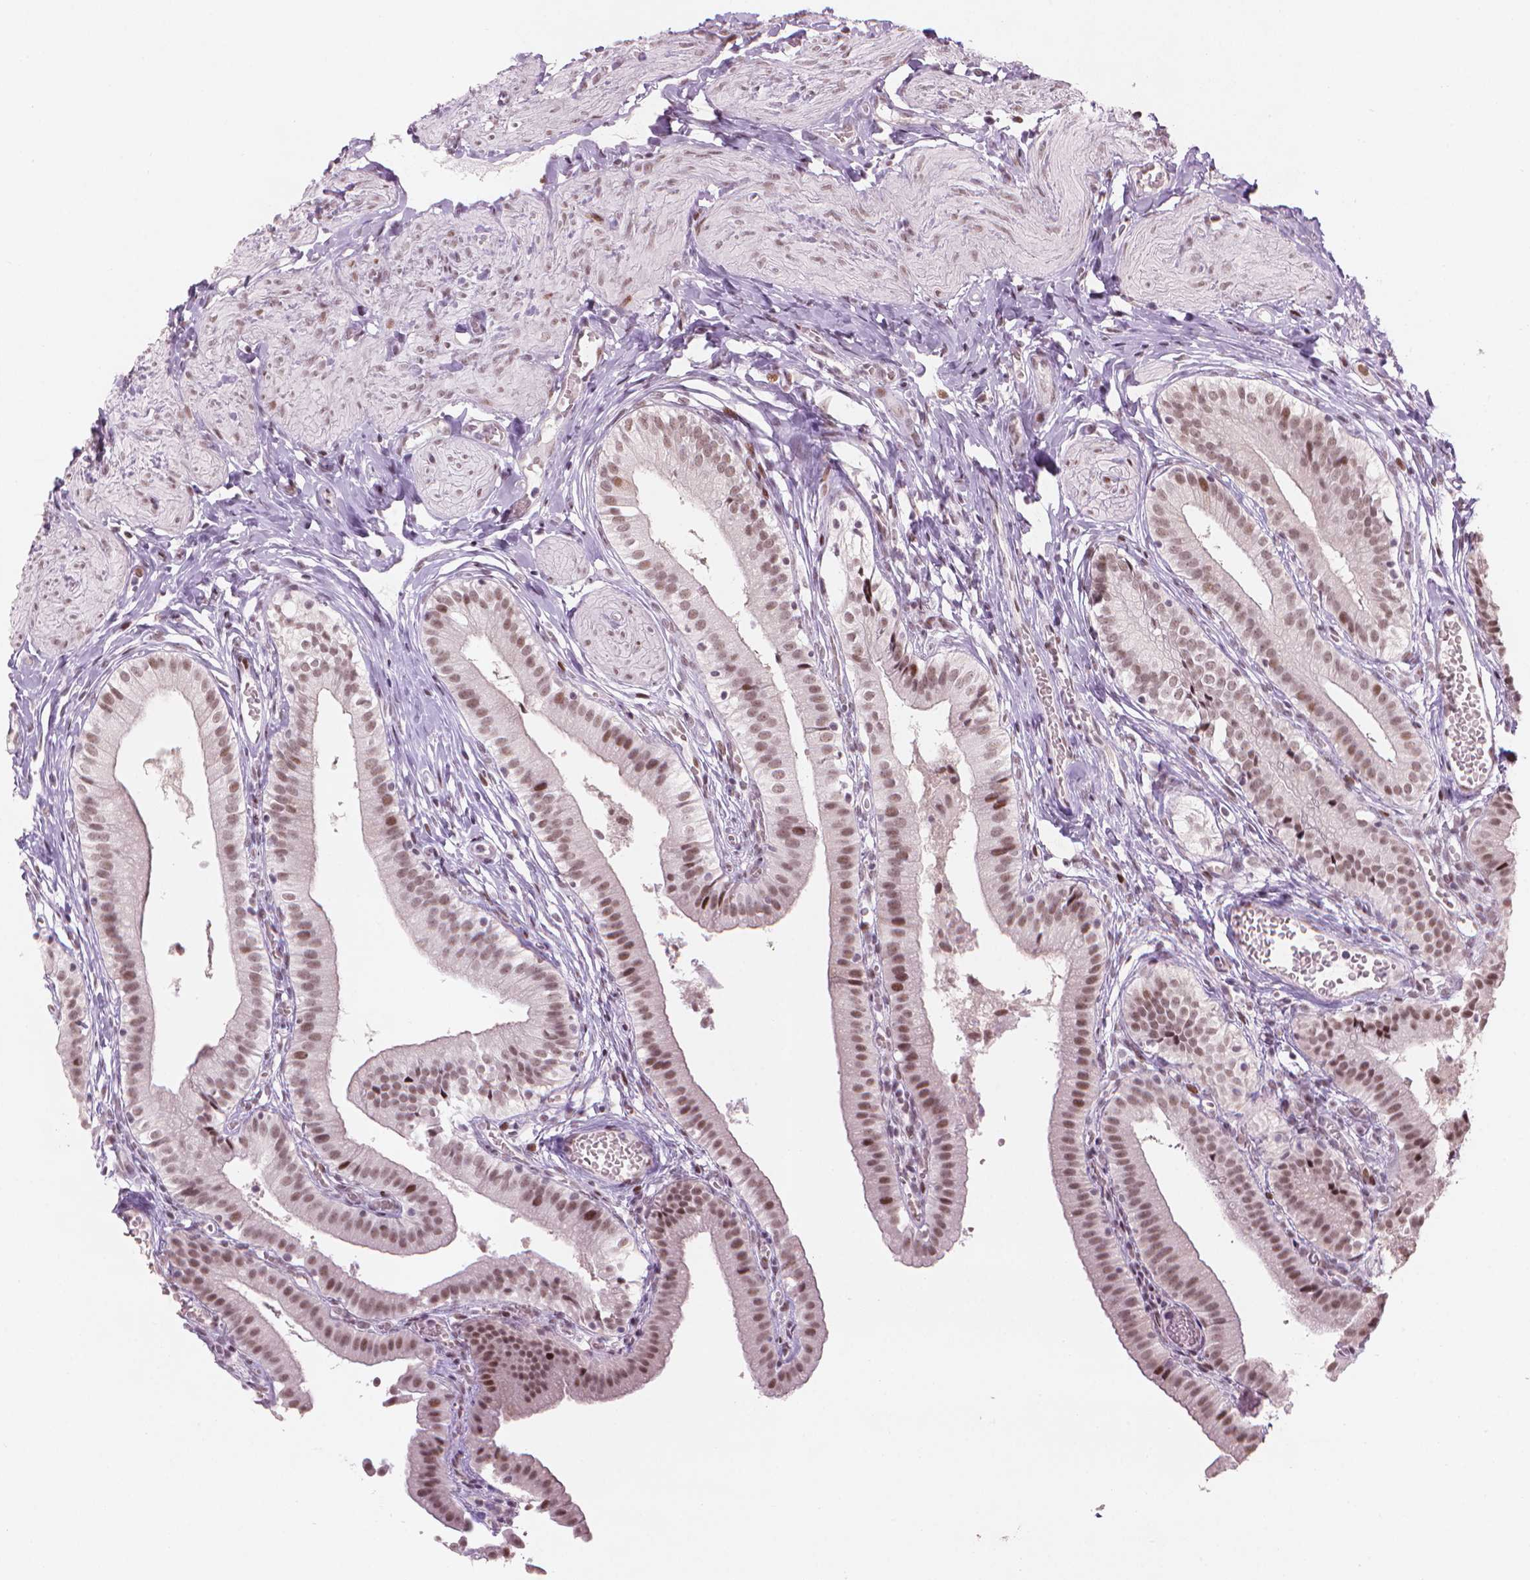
{"staining": {"intensity": "moderate", "quantity": ">75%", "location": "nuclear"}, "tissue": "gallbladder", "cell_type": "Glandular cells", "image_type": "normal", "snomed": [{"axis": "morphology", "description": "Normal tissue, NOS"}, {"axis": "topography", "description": "Gallbladder"}], "caption": "This micrograph reveals unremarkable gallbladder stained with immunohistochemistry to label a protein in brown. The nuclear of glandular cells show moderate positivity for the protein. Nuclei are counter-stained blue.", "gene": "HES7", "patient": {"sex": "female", "age": 47}}